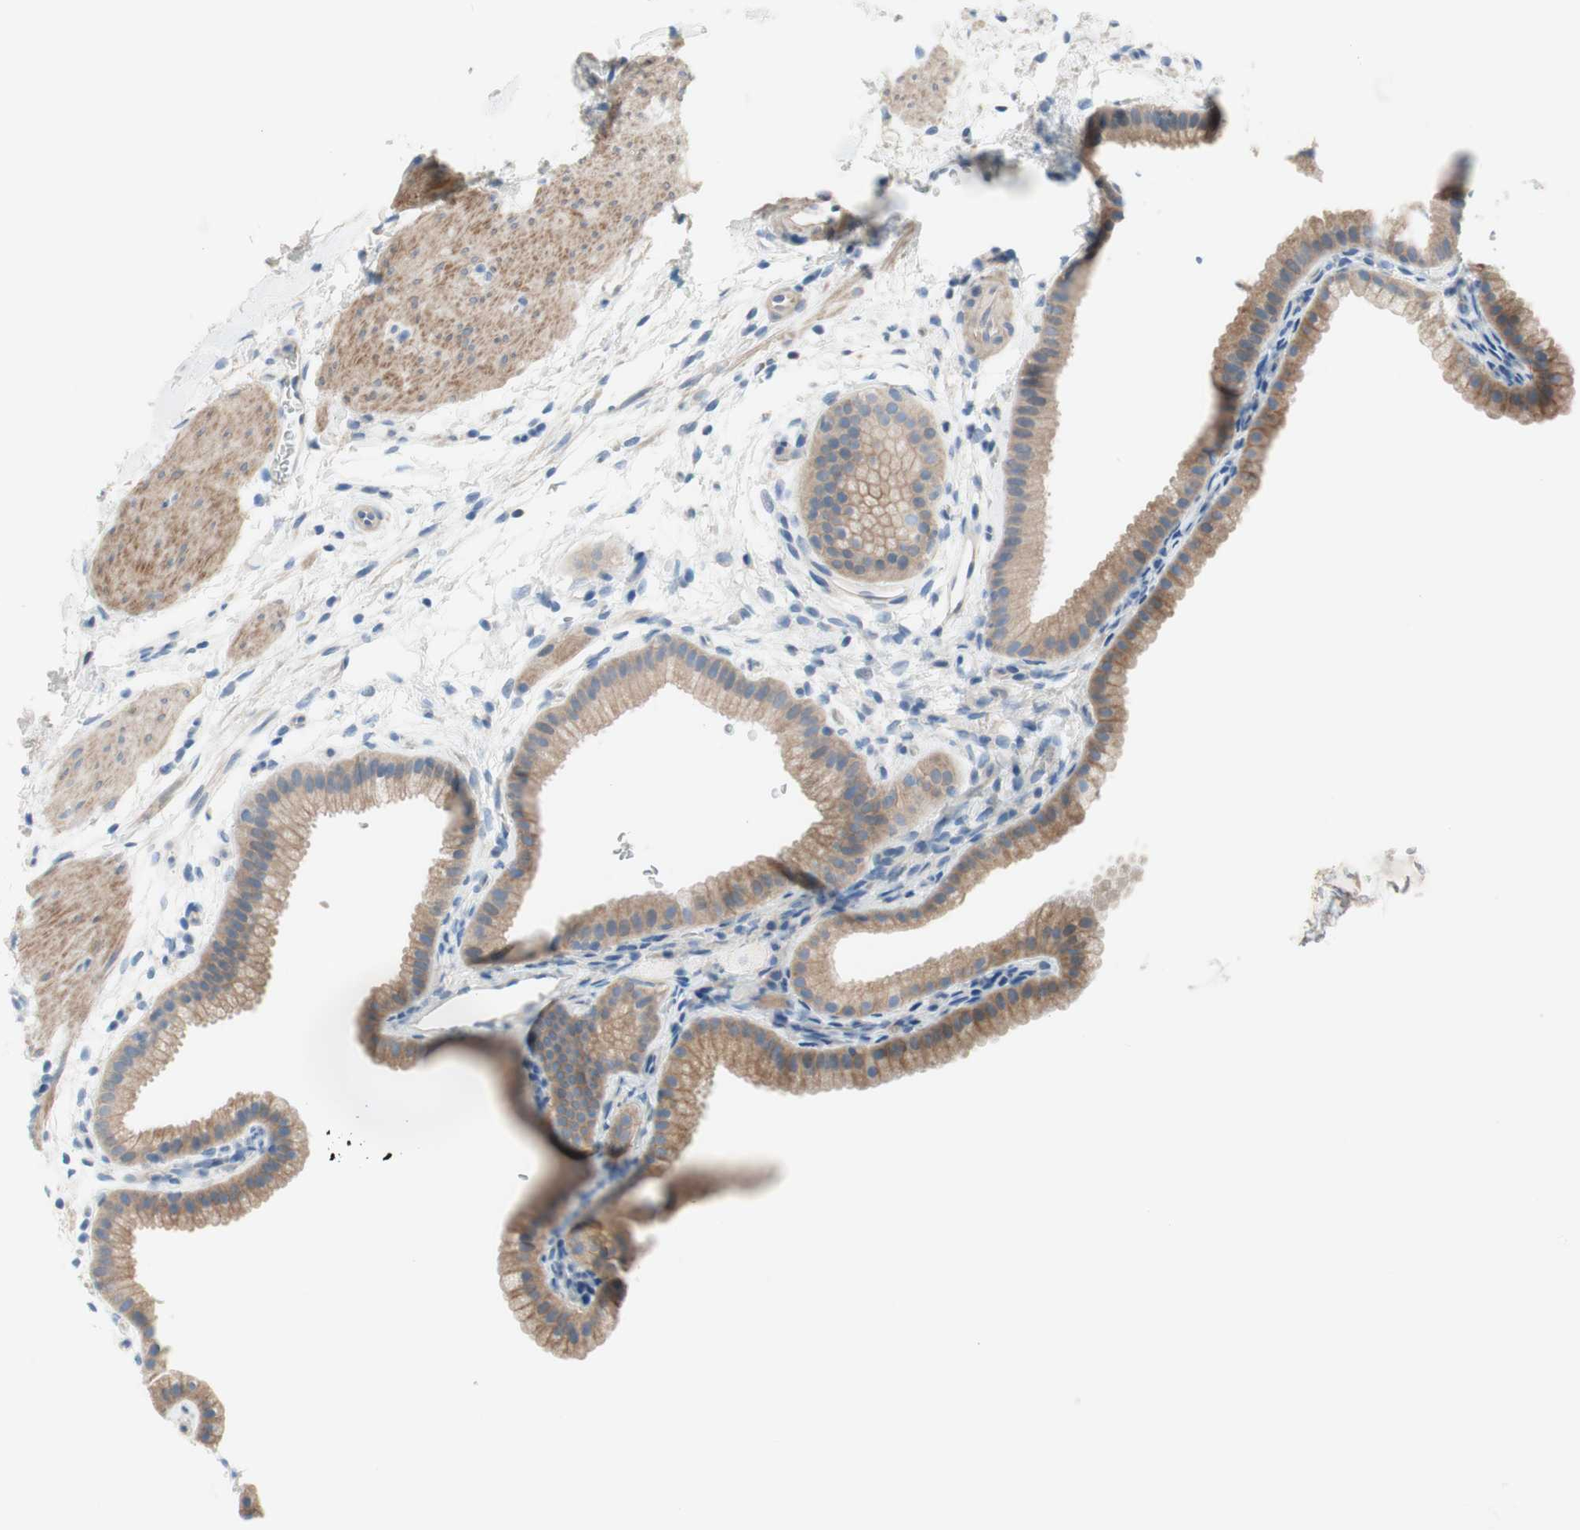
{"staining": {"intensity": "moderate", "quantity": ">75%", "location": "cytoplasmic/membranous"}, "tissue": "gallbladder", "cell_type": "Glandular cells", "image_type": "normal", "snomed": [{"axis": "morphology", "description": "Normal tissue, NOS"}, {"axis": "topography", "description": "Gallbladder"}], "caption": "Moderate cytoplasmic/membranous protein expression is identified in approximately >75% of glandular cells in gallbladder.", "gene": "FDFT1", "patient": {"sex": "female", "age": 64}}